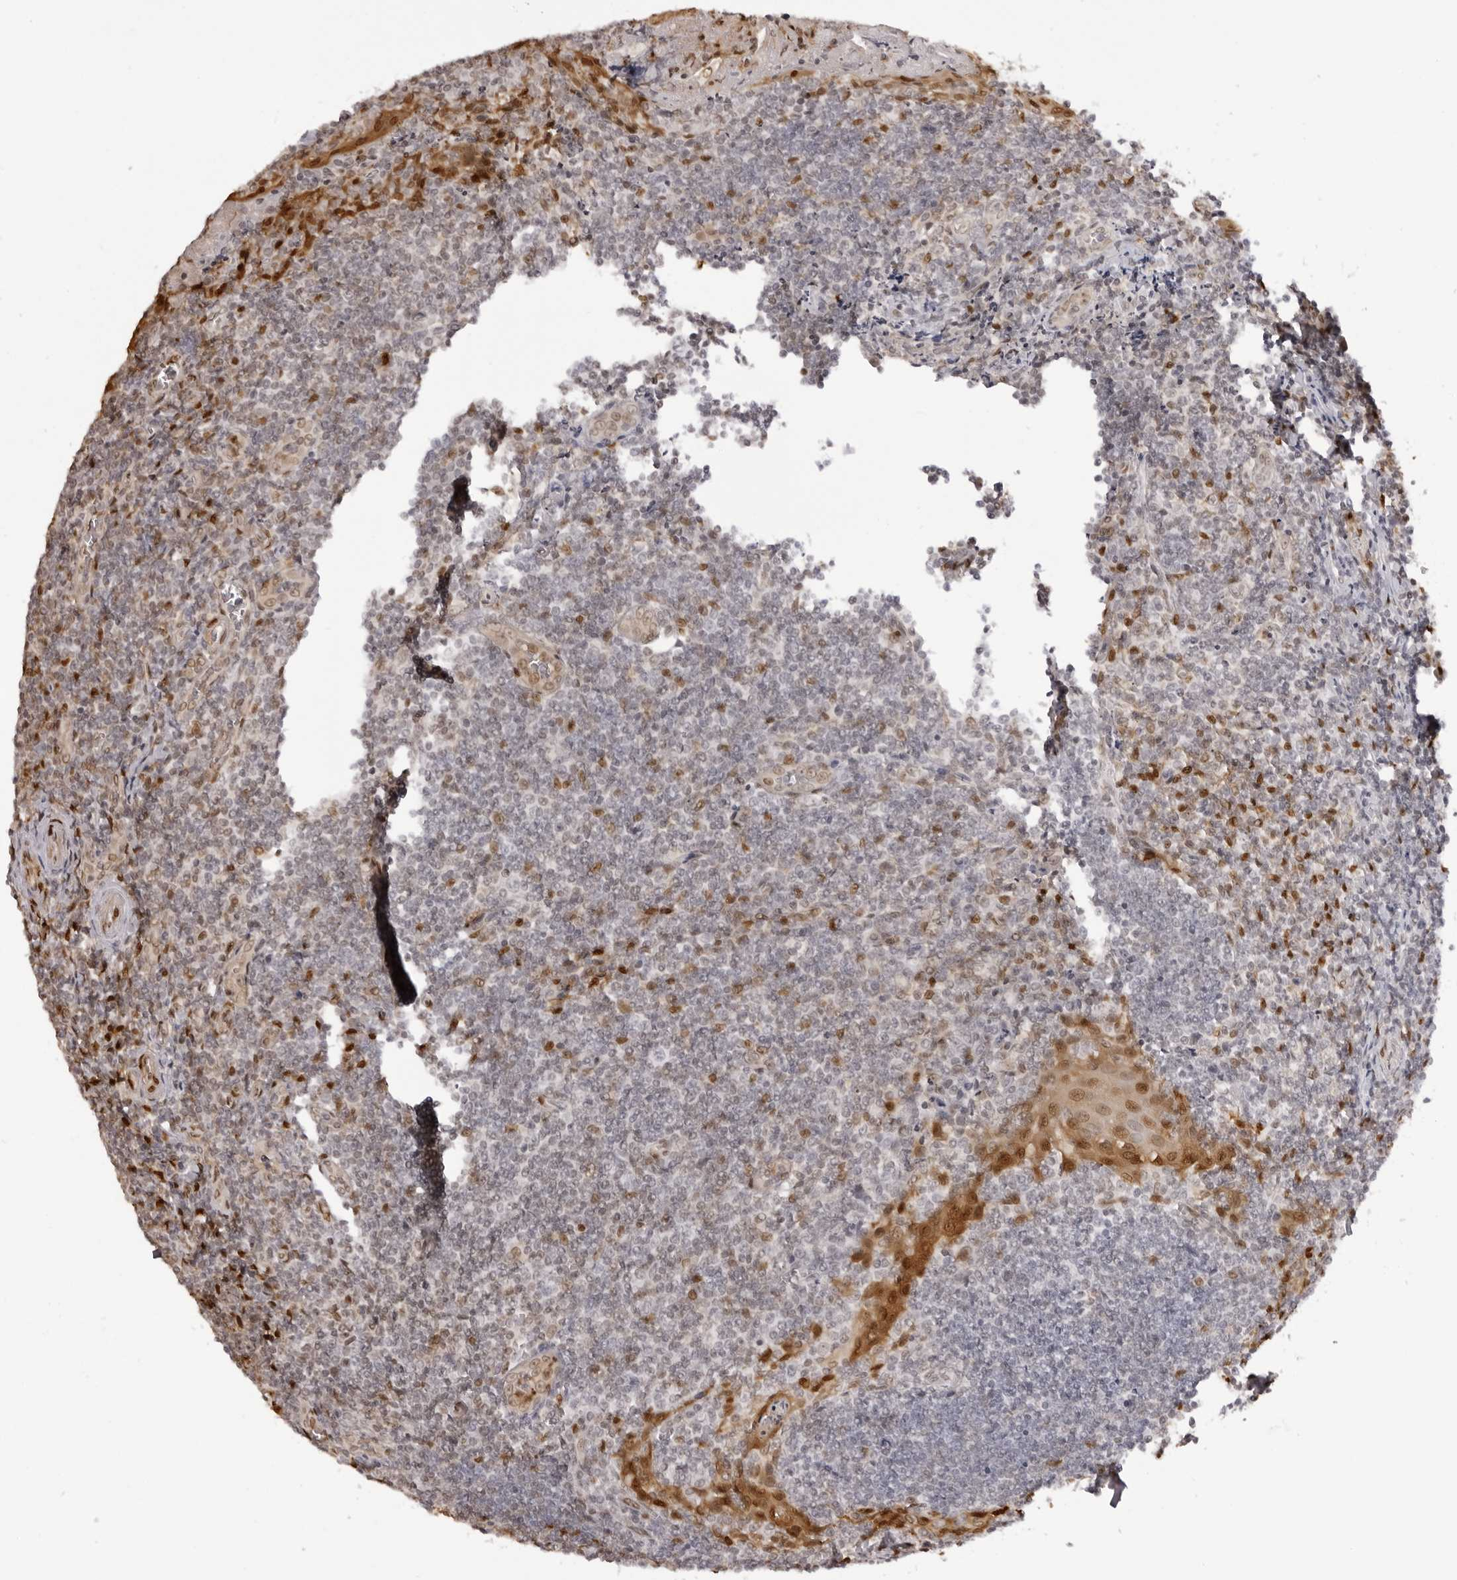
{"staining": {"intensity": "moderate", "quantity": "<25%", "location": "nuclear"}, "tissue": "tonsil", "cell_type": "Germinal center cells", "image_type": "normal", "snomed": [{"axis": "morphology", "description": "Normal tissue, NOS"}, {"axis": "topography", "description": "Tonsil"}], "caption": "A brown stain highlights moderate nuclear expression of a protein in germinal center cells of benign tonsil. (DAB (3,3'-diaminobenzidine) IHC, brown staining for protein, blue staining for nuclei).", "gene": "HSPA4", "patient": {"sex": "male", "age": 27}}